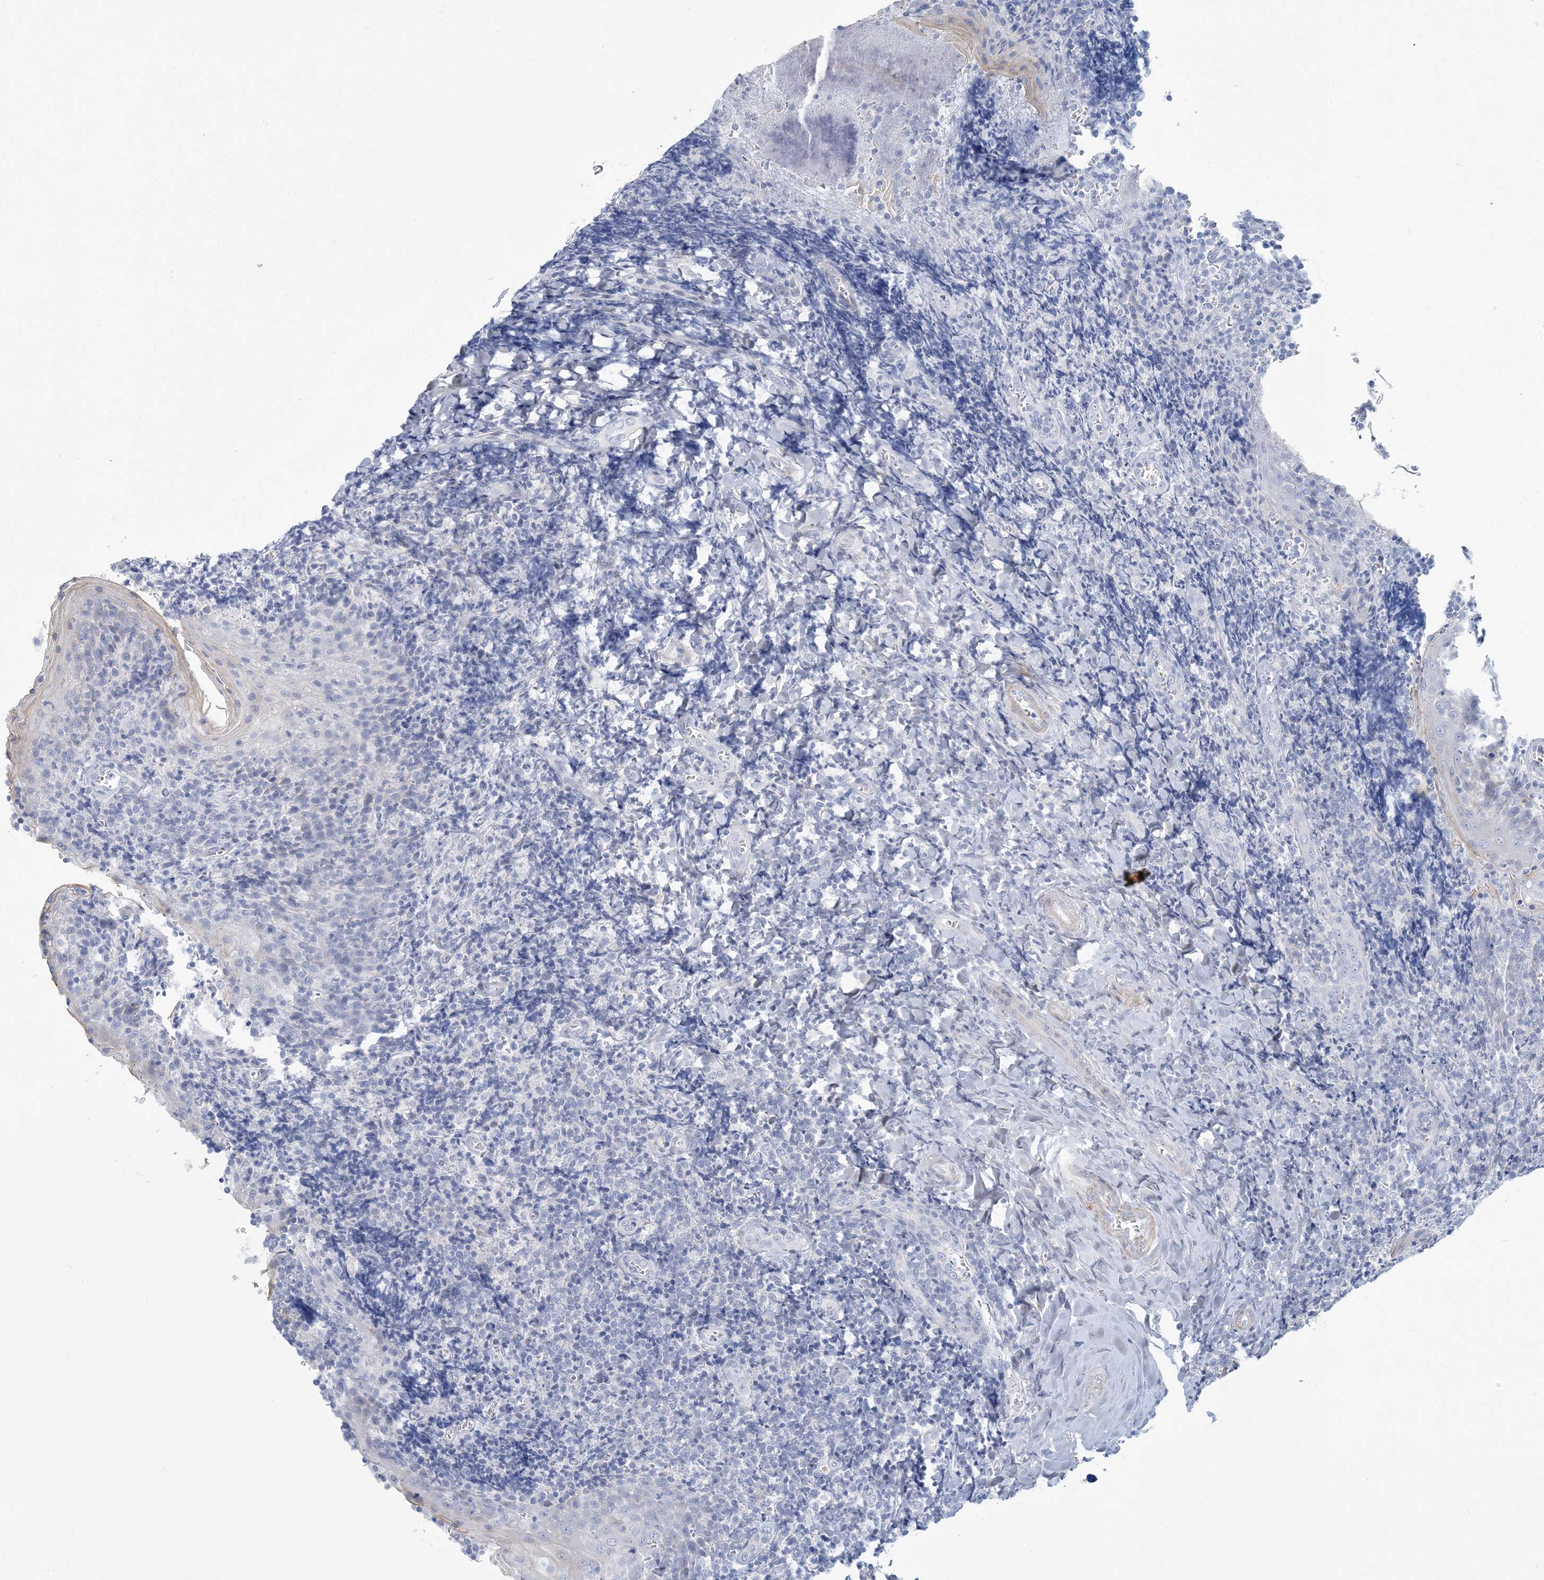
{"staining": {"intensity": "negative", "quantity": "none", "location": "none"}, "tissue": "tonsil", "cell_type": "Germinal center cells", "image_type": "normal", "snomed": [{"axis": "morphology", "description": "Normal tissue, NOS"}, {"axis": "topography", "description": "Tonsil"}], "caption": "Immunohistochemistry image of normal tonsil: human tonsil stained with DAB (3,3'-diaminobenzidine) exhibits no significant protein positivity in germinal center cells. (Brightfield microscopy of DAB (3,3'-diaminobenzidine) IHC at high magnification).", "gene": "MOXD1", "patient": {"sex": "male", "age": 27}}